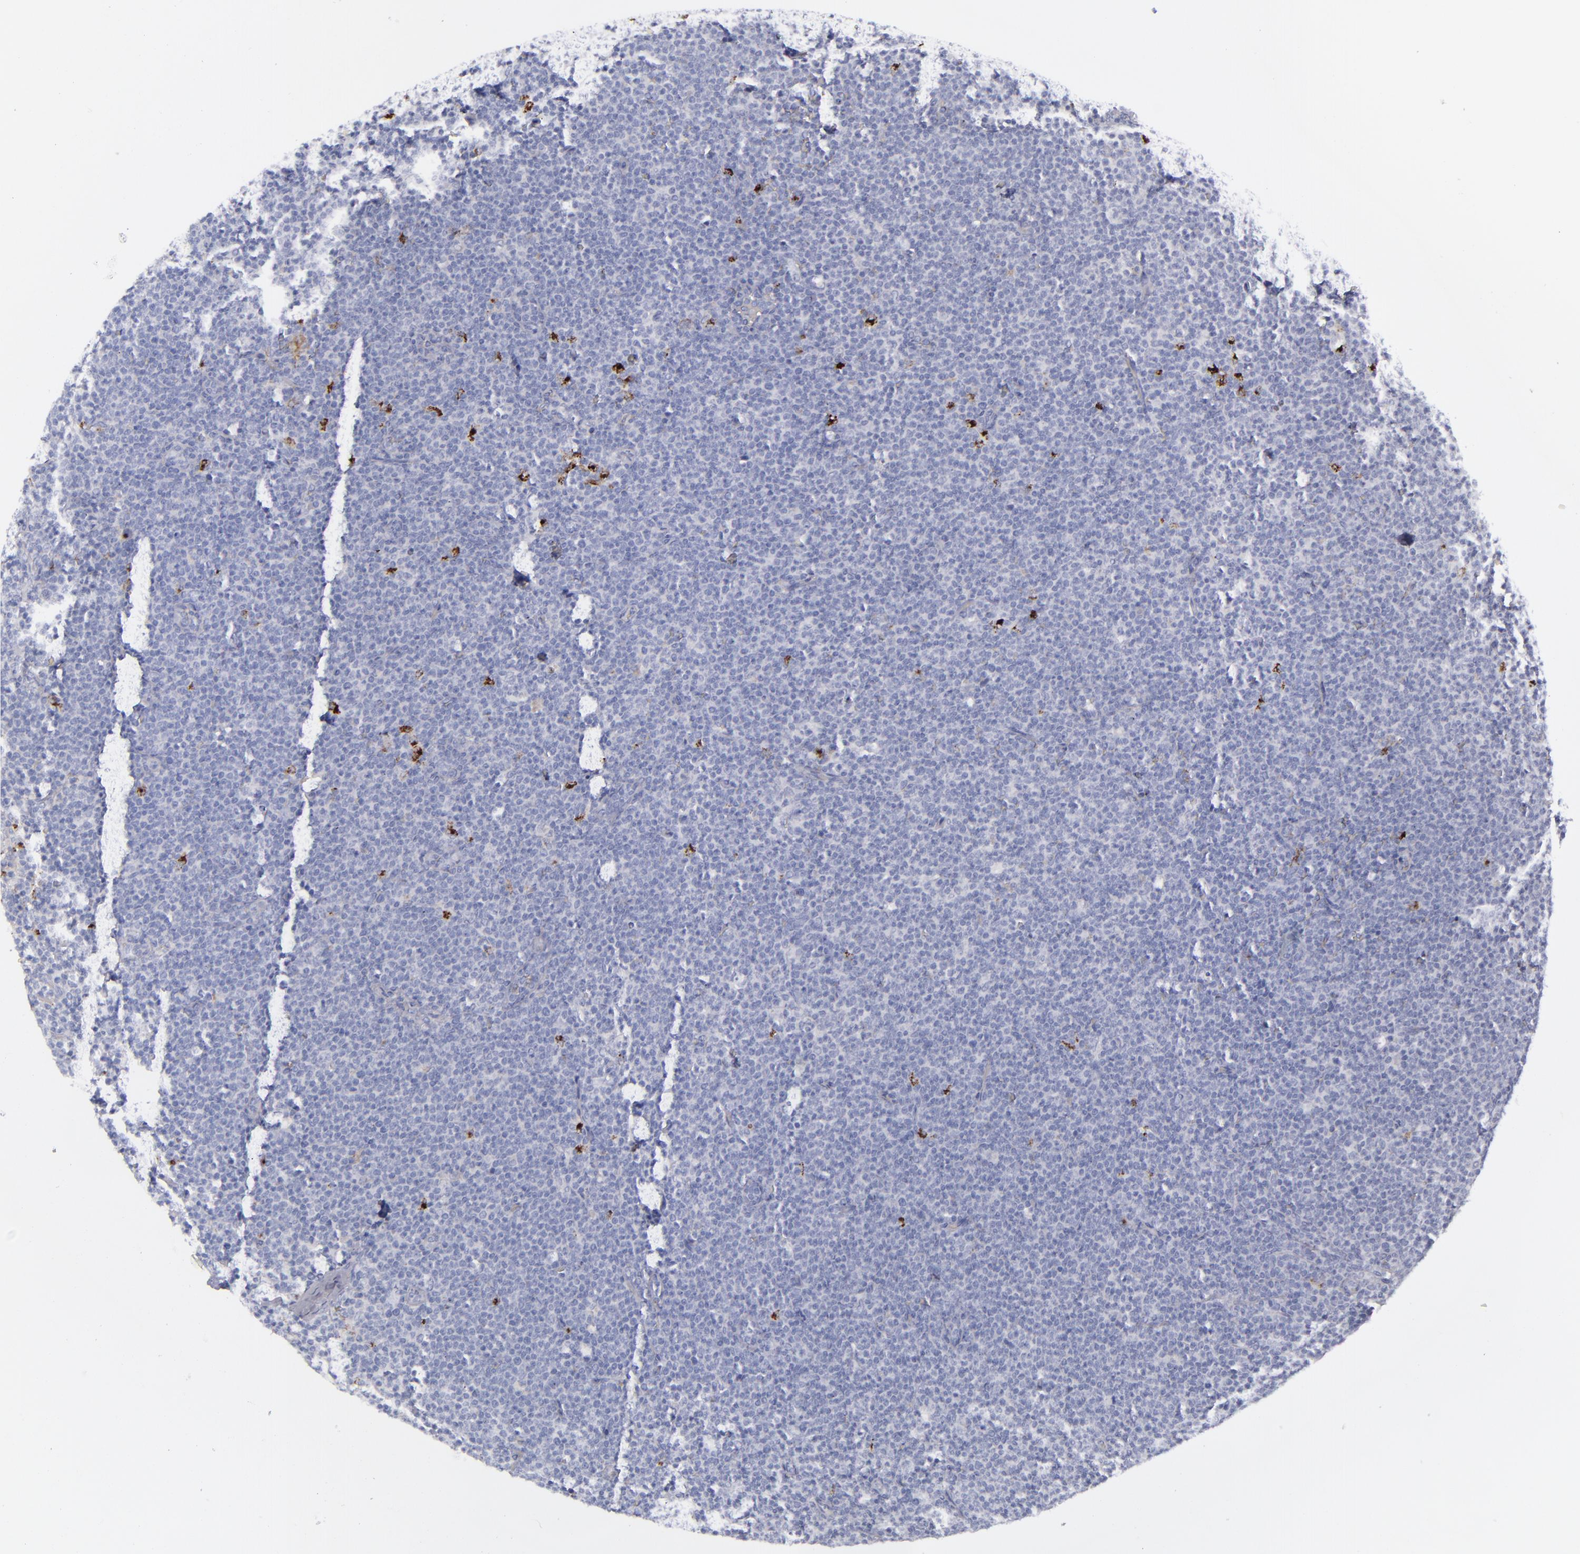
{"staining": {"intensity": "negative", "quantity": "none", "location": "none"}, "tissue": "lymphoma", "cell_type": "Tumor cells", "image_type": "cancer", "snomed": [{"axis": "morphology", "description": "Malignant lymphoma, non-Hodgkin's type, High grade"}, {"axis": "topography", "description": "Lymph node"}], "caption": "DAB immunohistochemical staining of lymphoma shows no significant expression in tumor cells.", "gene": "ANPEP", "patient": {"sex": "female", "age": 58}}